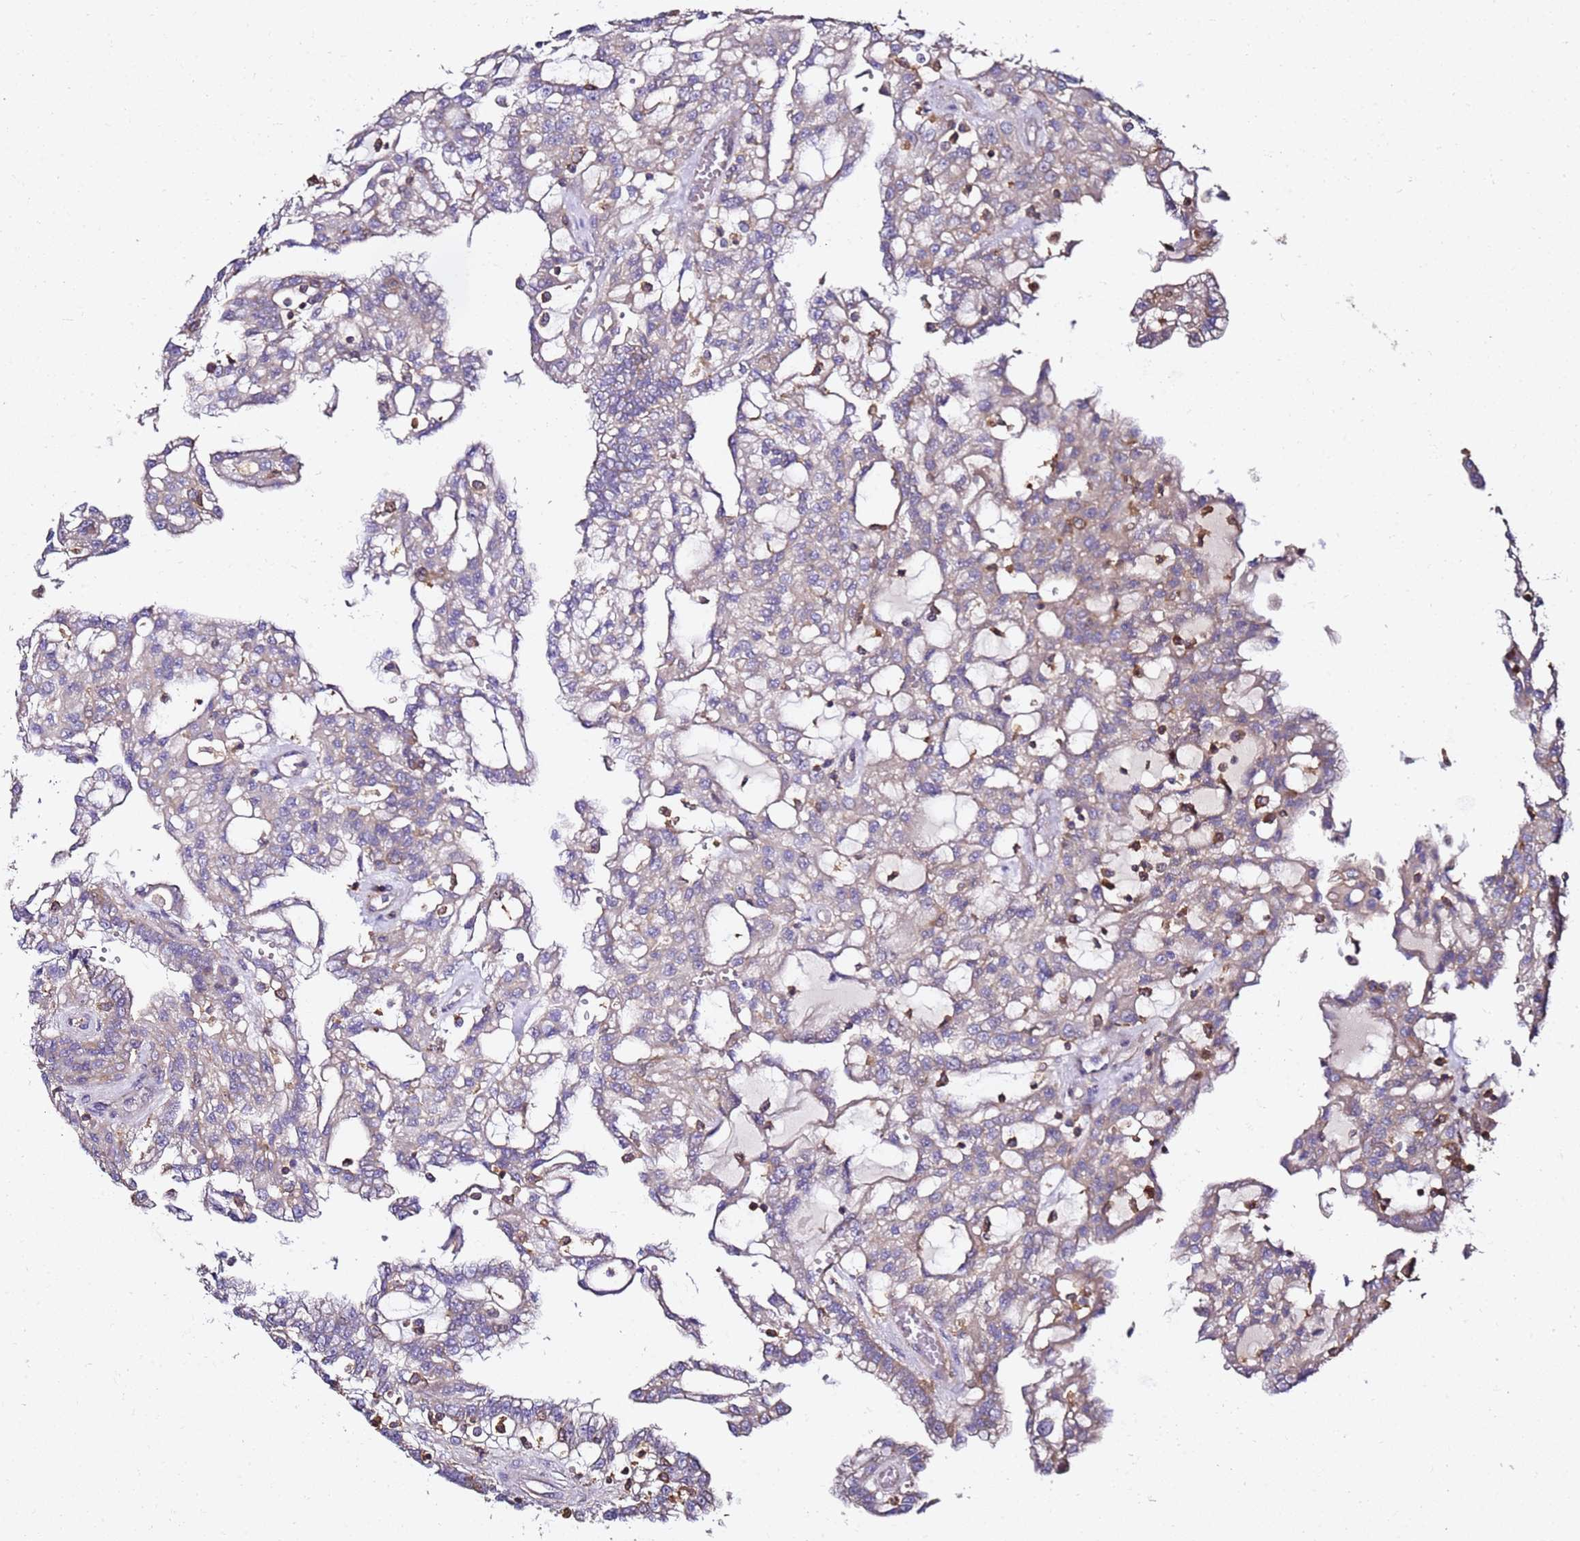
{"staining": {"intensity": "negative", "quantity": "none", "location": "none"}, "tissue": "renal cancer", "cell_type": "Tumor cells", "image_type": "cancer", "snomed": [{"axis": "morphology", "description": "Adenocarcinoma, NOS"}, {"axis": "topography", "description": "Kidney"}], "caption": "There is no significant expression in tumor cells of renal cancer. (Stains: DAB (3,3'-diaminobenzidine) IHC with hematoxylin counter stain, Microscopy: brightfield microscopy at high magnification).", "gene": "ZFP36L2", "patient": {"sex": "male", "age": 63}}